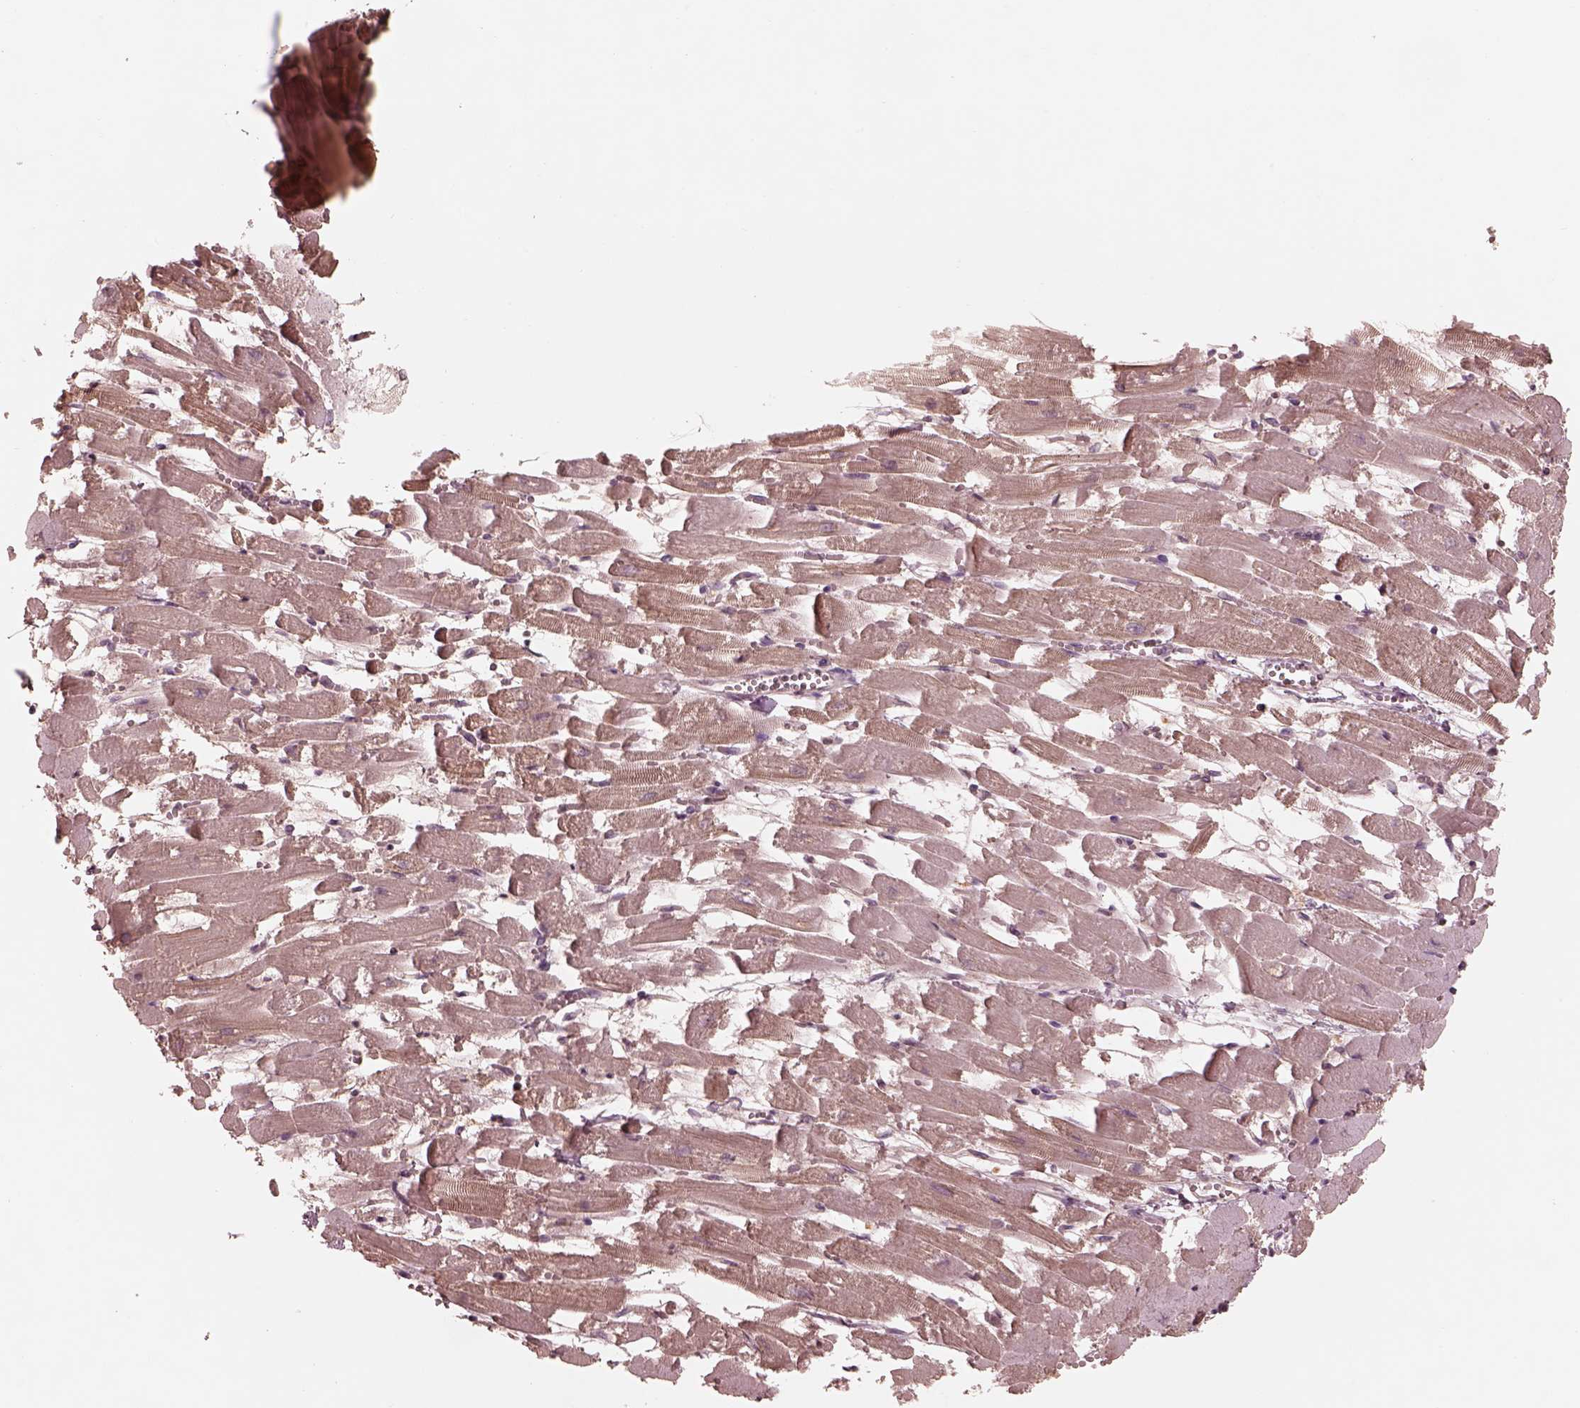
{"staining": {"intensity": "negative", "quantity": "none", "location": "none"}, "tissue": "heart muscle", "cell_type": "Cardiomyocytes", "image_type": "normal", "snomed": [{"axis": "morphology", "description": "Normal tissue, NOS"}, {"axis": "topography", "description": "Heart"}], "caption": "Image shows no protein positivity in cardiomyocytes of normal heart muscle. (DAB immunohistochemistry (IHC), high magnification).", "gene": "TF", "patient": {"sex": "female", "age": 52}}